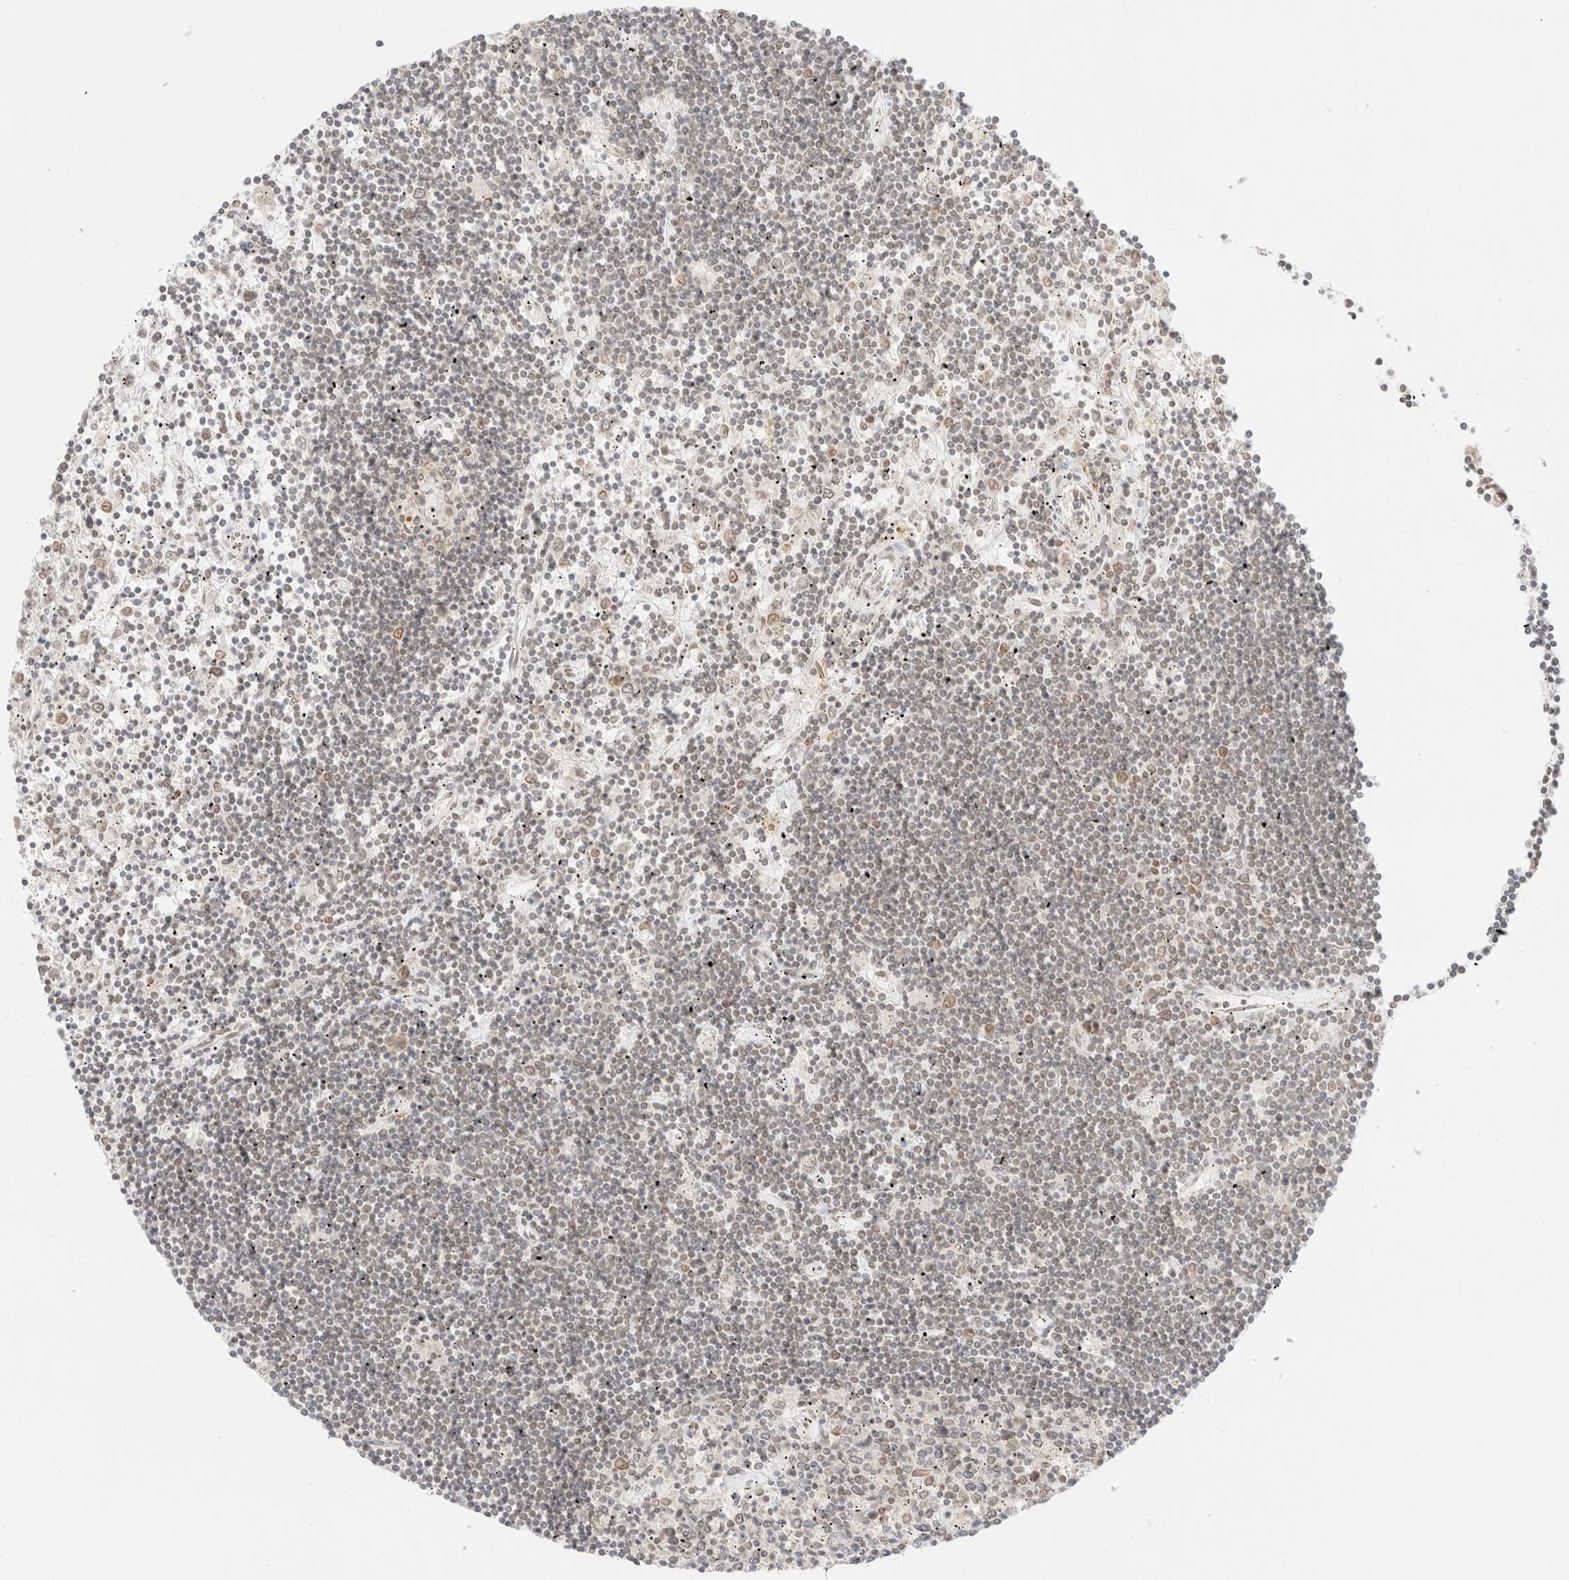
{"staining": {"intensity": "weak", "quantity": "<25%", "location": "nuclear"}, "tissue": "lymphoma", "cell_type": "Tumor cells", "image_type": "cancer", "snomed": [{"axis": "morphology", "description": "Malignant lymphoma, non-Hodgkin's type, Low grade"}, {"axis": "topography", "description": "Spleen"}], "caption": "A photomicrograph of human low-grade malignant lymphoma, non-Hodgkin's type is negative for staining in tumor cells.", "gene": "ZNF770", "patient": {"sex": "male", "age": 76}}